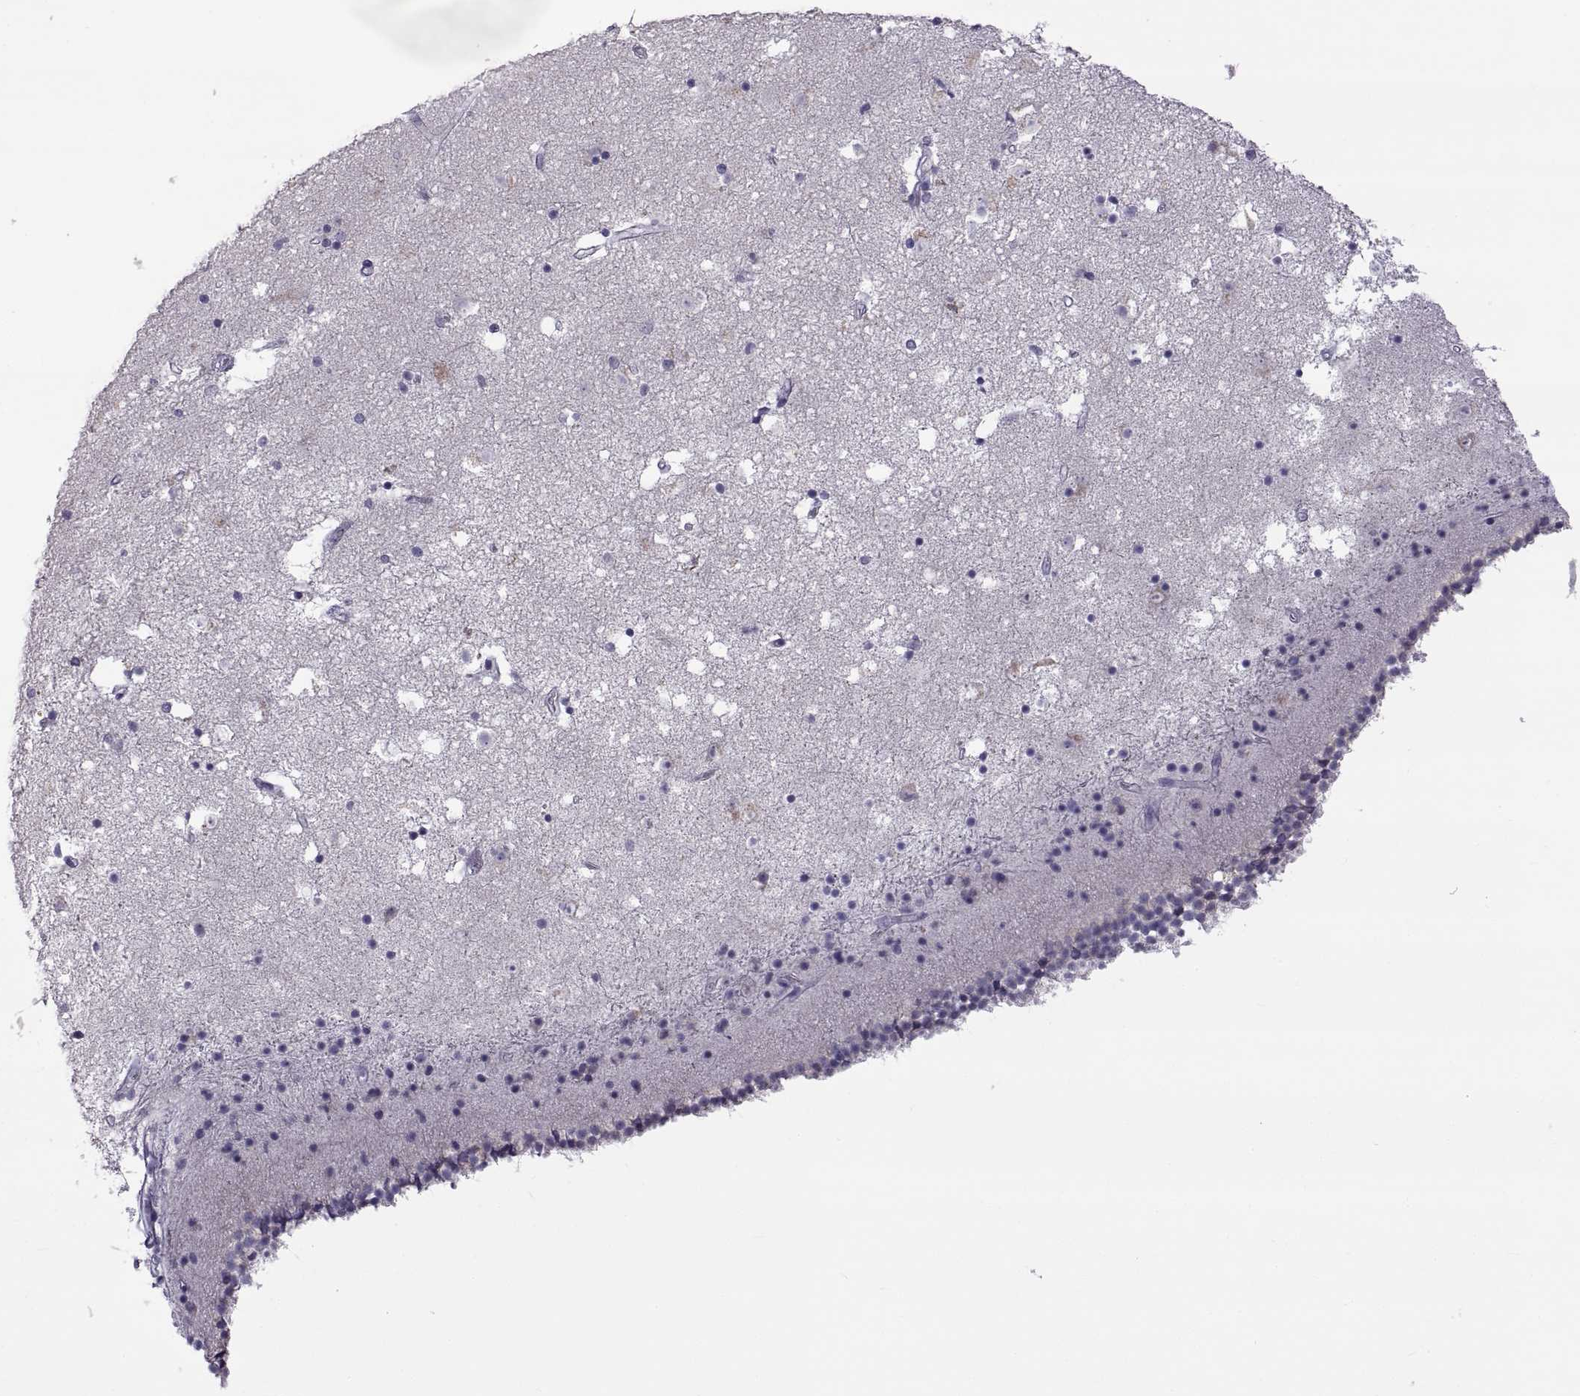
{"staining": {"intensity": "negative", "quantity": "none", "location": "none"}, "tissue": "caudate", "cell_type": "Glial cells", "image_type": "normal", "snomed": [{"axis": "morphology", "description": "Normal tissue, NOS"}, {"axis": "topography", "description": "Lateral ventricle wall"}], "caption": "Immunohistochemistry of normal caudate reveals no expression in glial cells. (DAB IHC visualized using brightfield microscopy, high magnification).", "gene": "RDM1", "patient": {"sex": "female", "age": 71}}